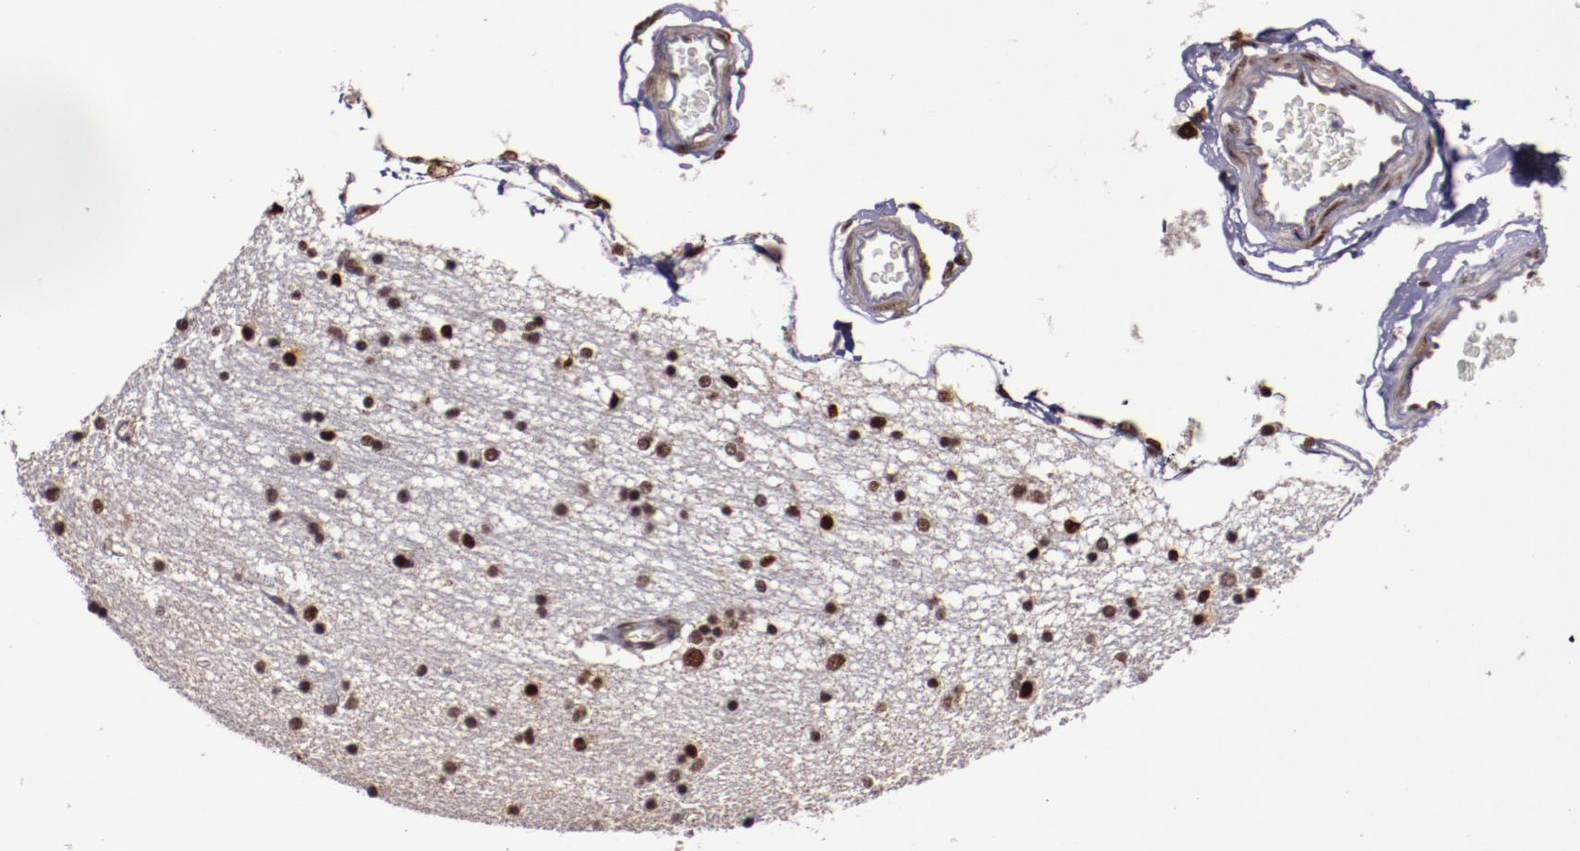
{"staining": {"intensity": "moderate", "quantity": ">75%", "location": "nuclear"}, "tissue": "hippocampus", "cell_type": "Glial cells", "image_type": "normal", "snomed": [{"axis": "morphology", "description": "Normal tissue, NOS"}, {"axis": "topography", "description": "Hippocampus"}], "caption": "IHC image of benign human hippocampus stained for a protein (brown), which reveals medium levels of moderate nuclear positivity in approximately >75% of glial cells.", "gene": "CECR2", "patient": {"sex": "female", "age": 54}}